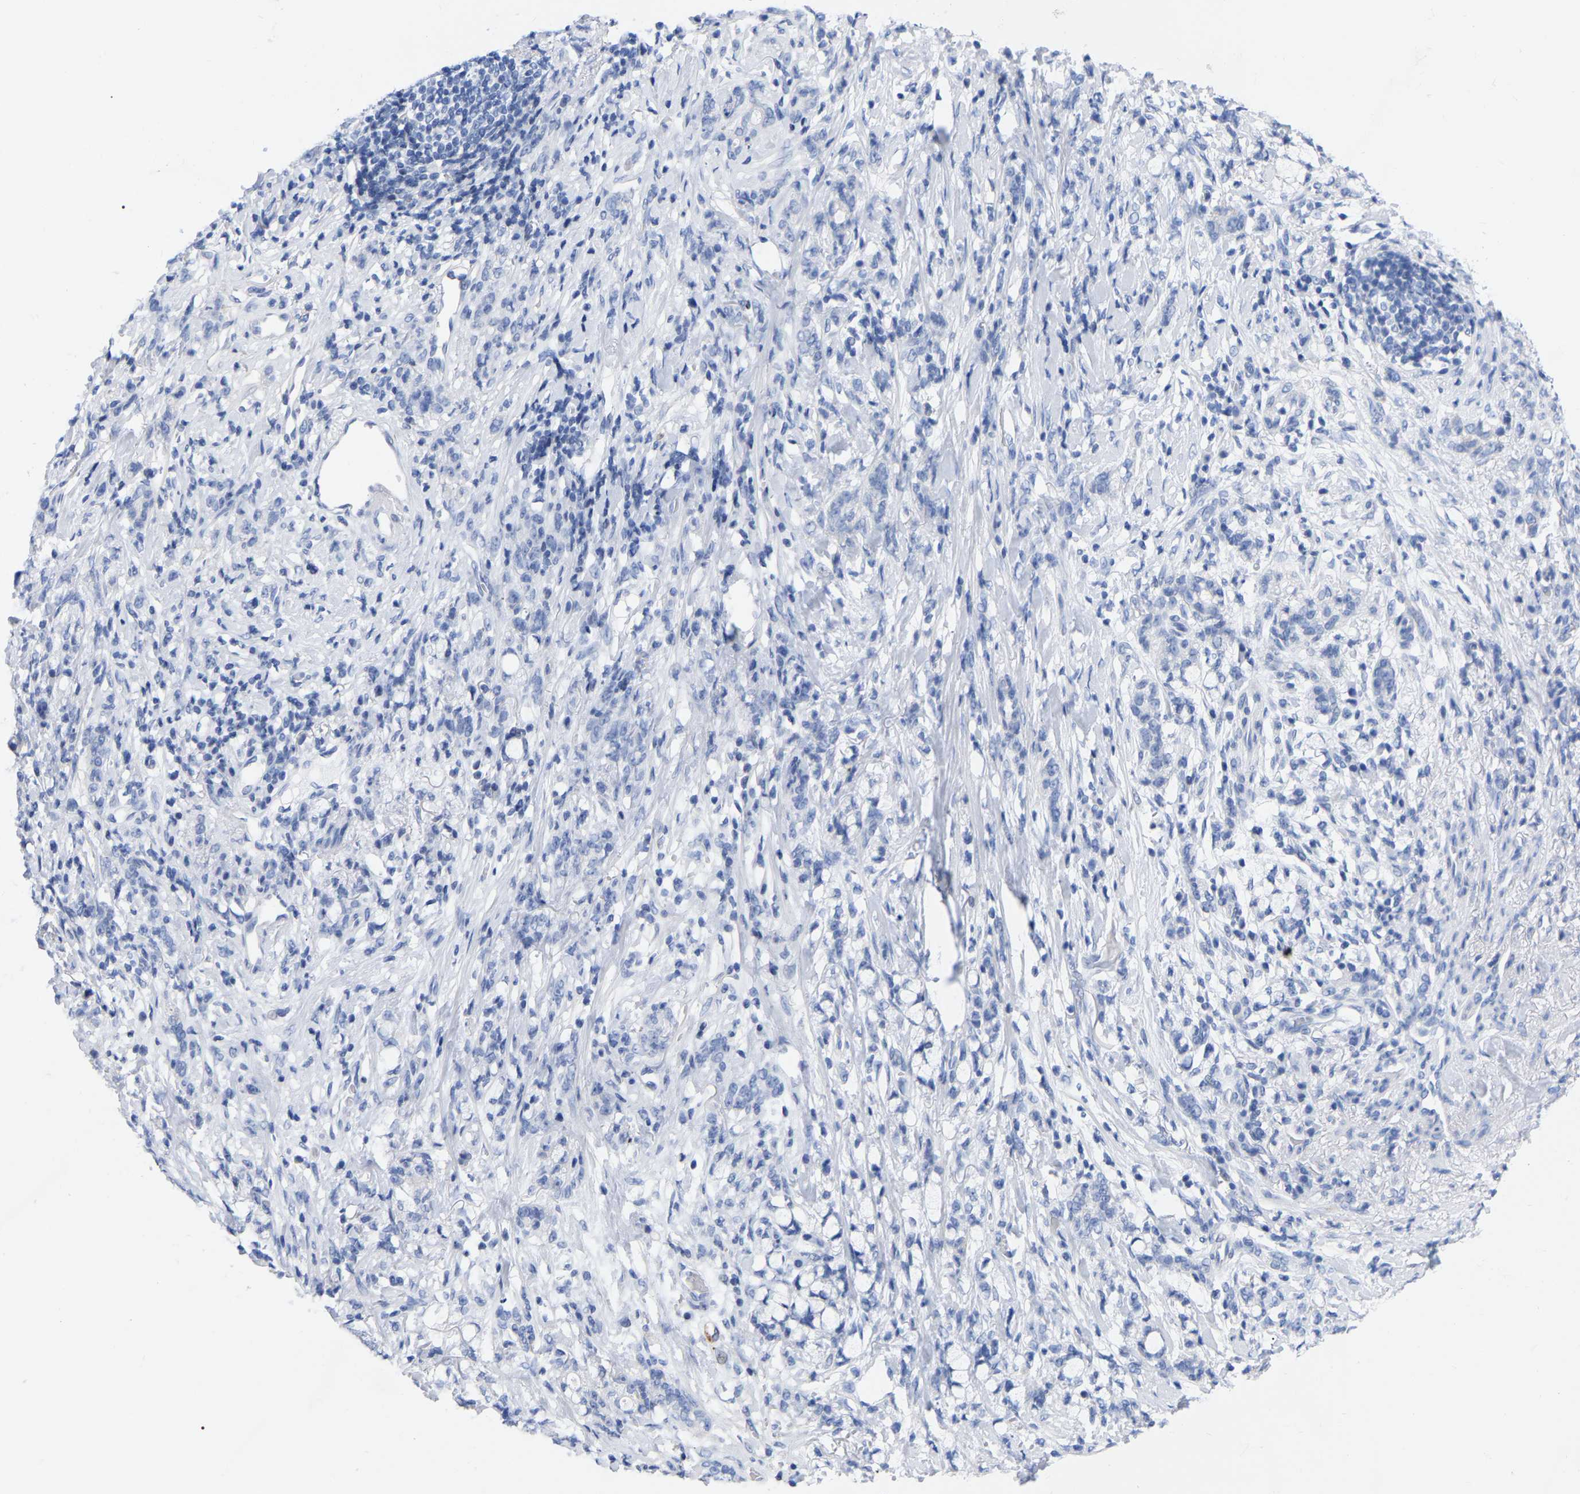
{"staining": {"intensity": "negative", "quantity": "none", "location": "none"}, "tissue": "stomach cancer", "cell_type": "Tumor cells", "image_type": "cancer", "snomed": [{"axis": "morphology", "description": "Adenocarcinoma, NOS"}, {"axis": "topography", "description": "Stomach, lower"}], "caption": "IHC photomicrograph of neoplastic tissue: human stomach adenocarcinoma stained with DAB displays no significant protein expression in tumor cells.", "gene": "ZNF629", "patient": {"sex": "male", "age": 88}}